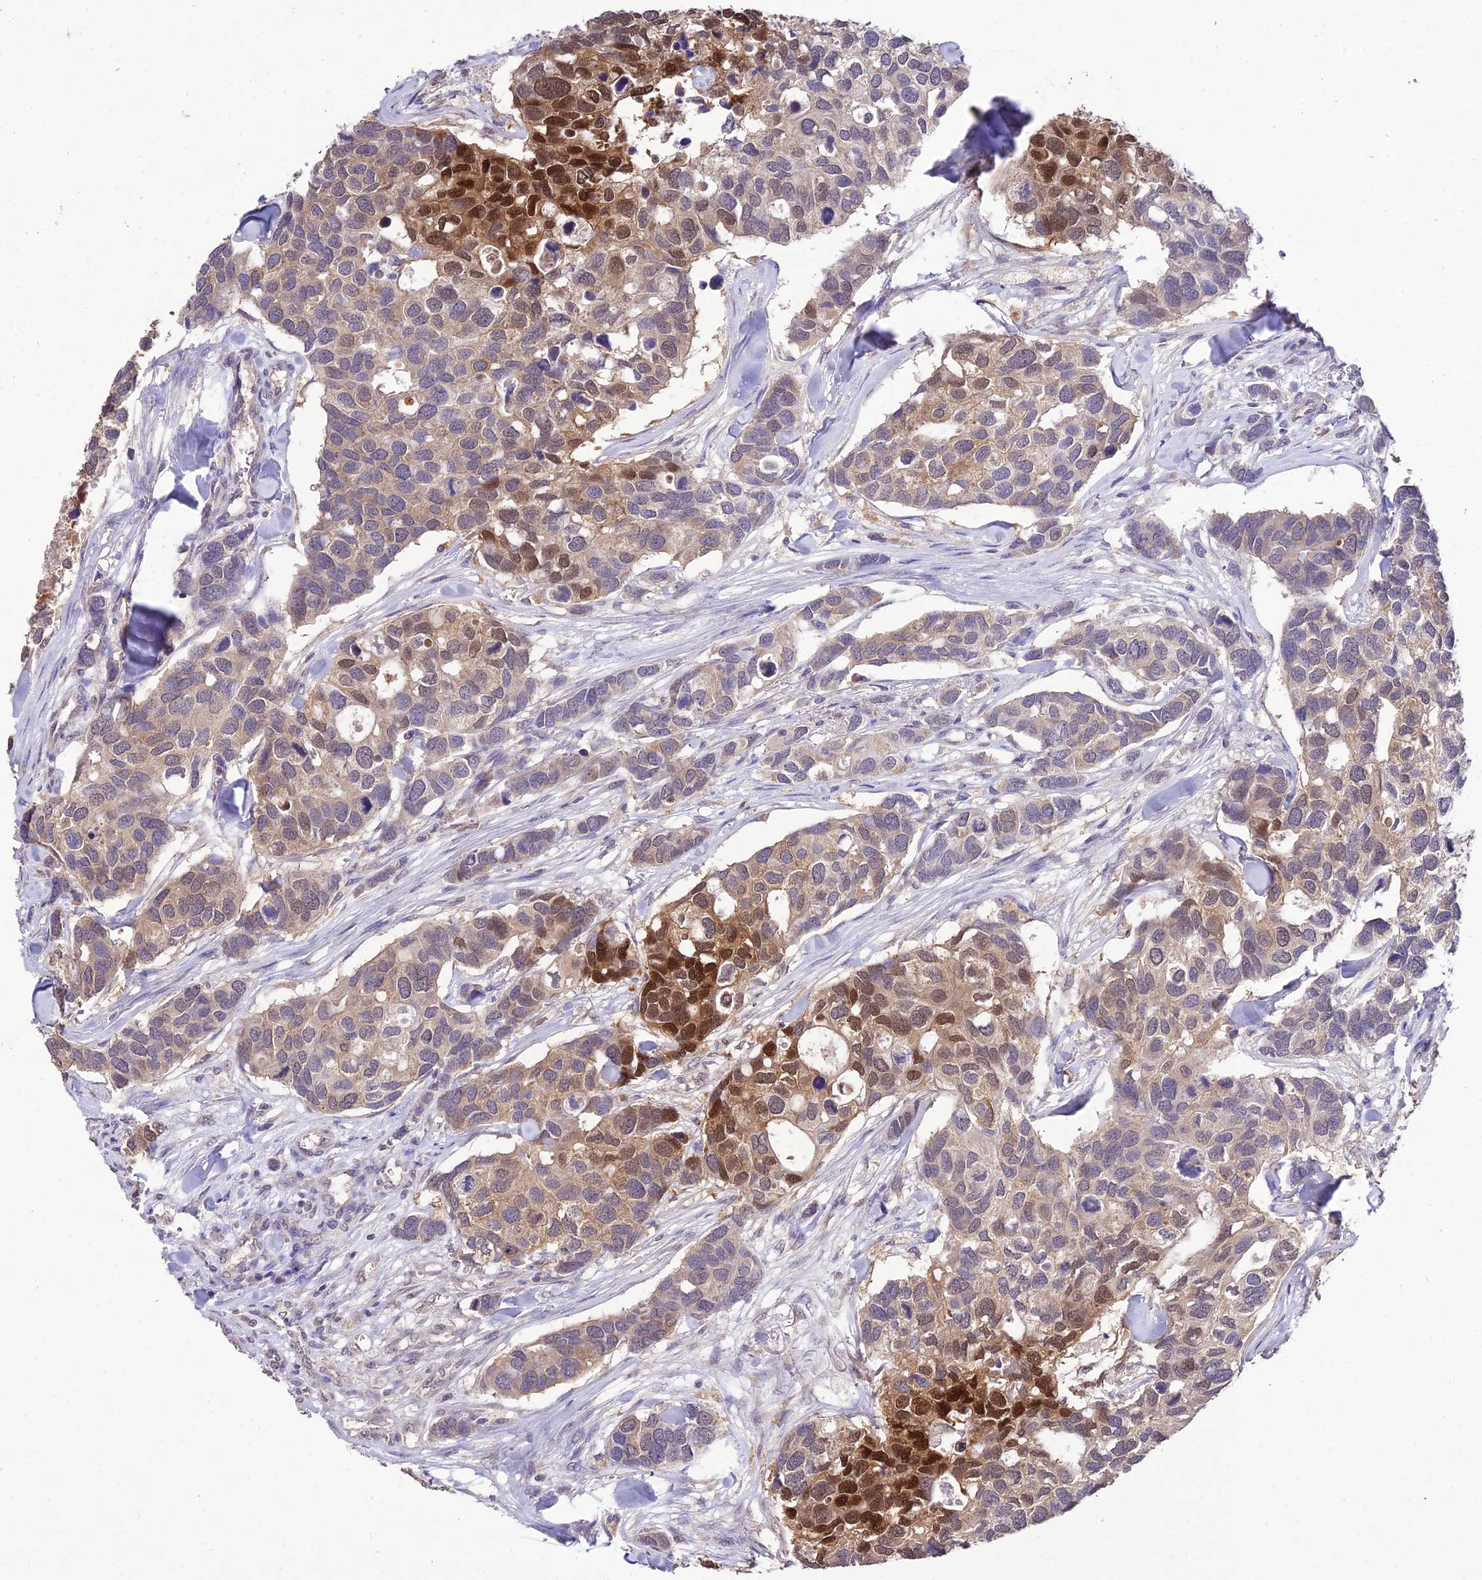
{"staining": {"intensity": "strong", "quantity": "25%-75%", "location": "cytoplasmic/membranous,nuclear"}, "tissue": "breast cancer", "cell_type": "Tumor cells", "image_type": "cancer", "snomed": [{"axis": "morphology", "description": "Duct carcinoma"}, {"axis": "topography", "description": "Breast"}], "caption": "The photomicrograph displays a brown stain indicating the presence of a protein in the cytoplasmic/membranous and nuclear of tumor cells in breast cancer.", "gene": "PGK1", "patient": {"sex": "female", "age": 83}}